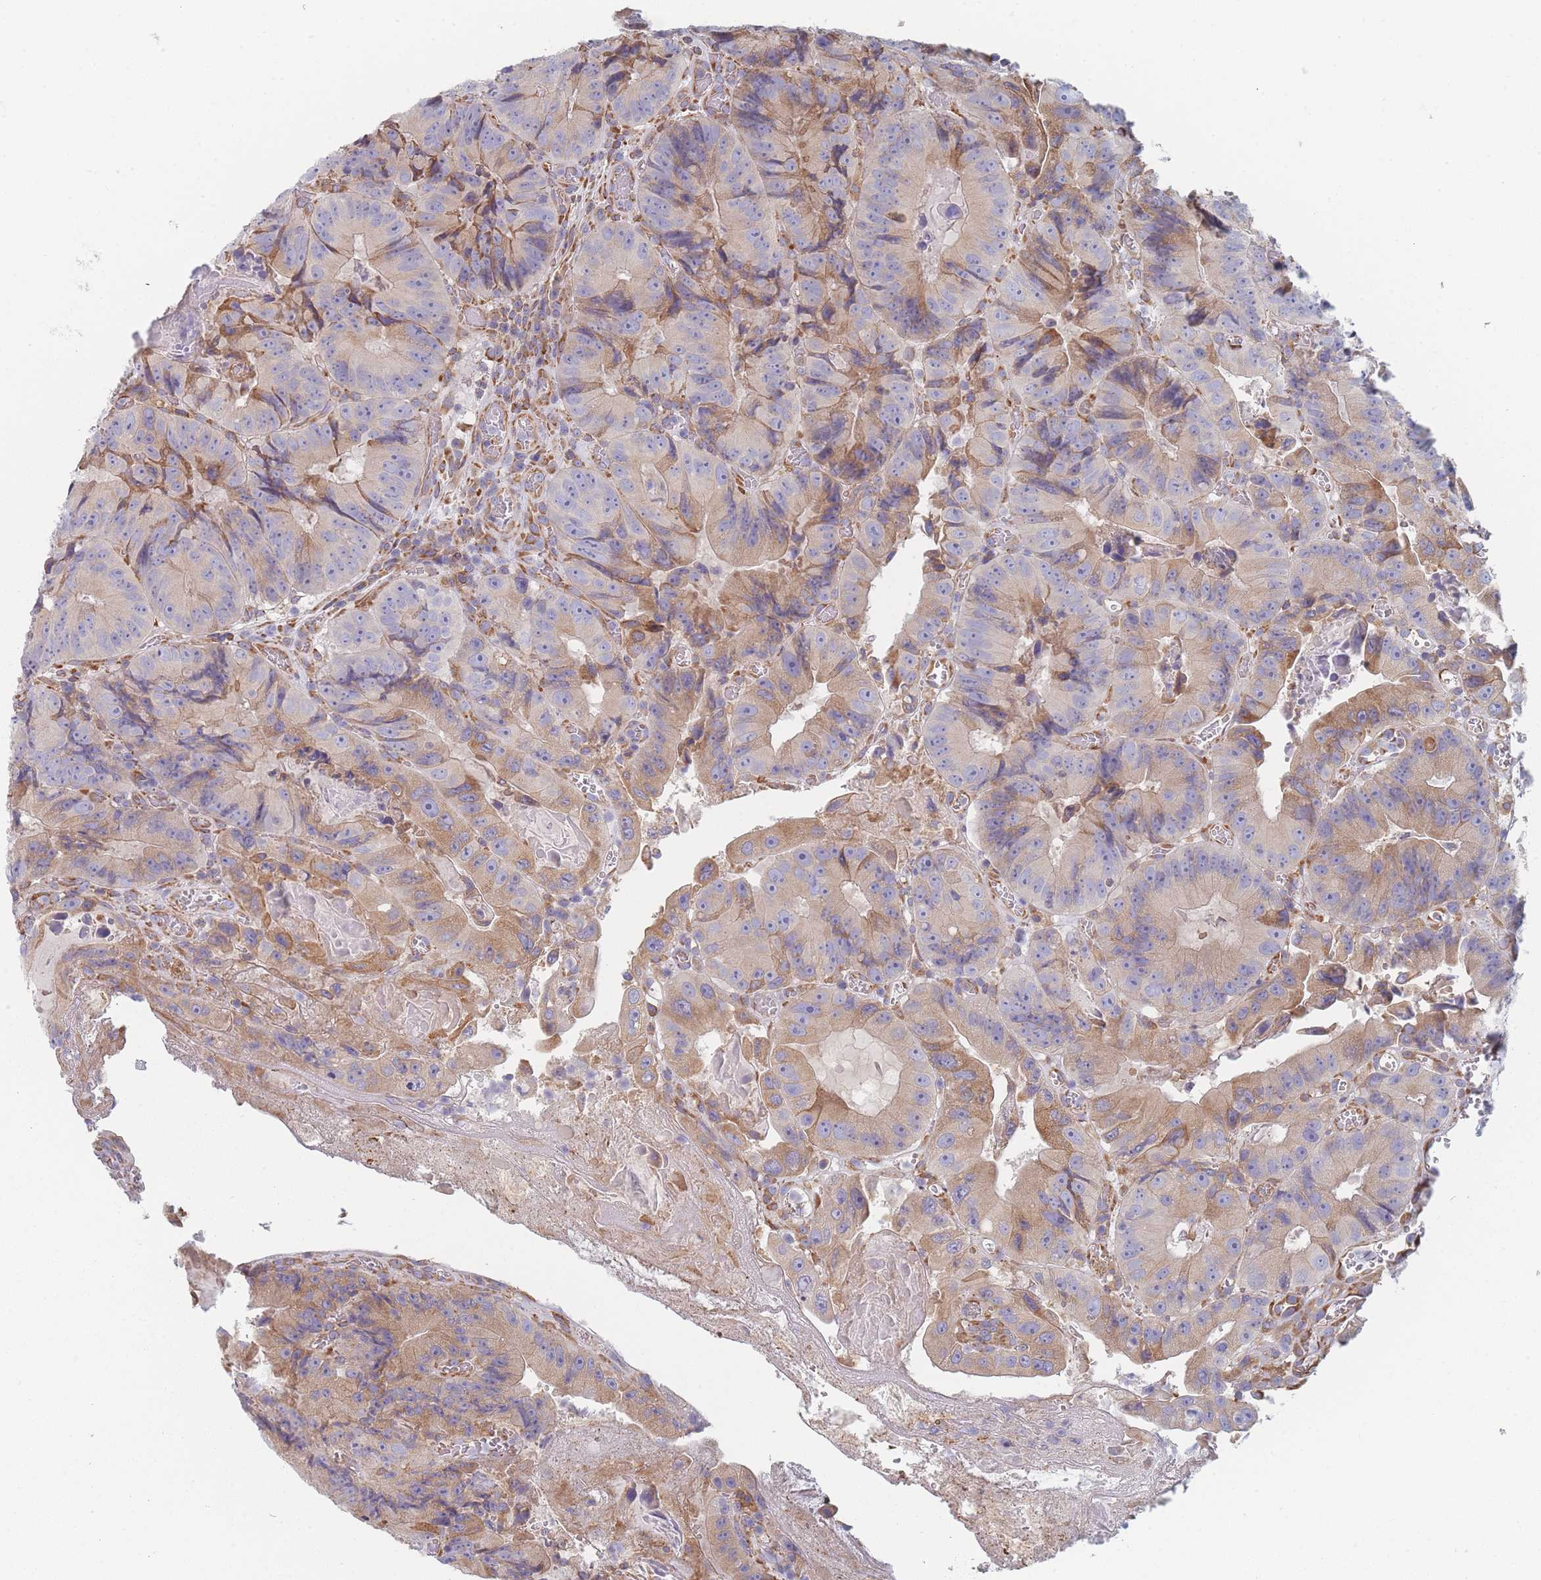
{"staining": {"intensity": "moderate", "quantity": "25%-75%", "location": "cytoplasmic/membranous"}, "tissue": "colorectal cancer", "cell_type": "Tumor cells", "image_type": "cancer", "snomed": [{"axis": "morphology", "description": "Adenocarcinoma, NOS"}, {"axis": "topography", "description": "Colon"}], "caption": "Moderate cytoplasmic/membranous staining is present in approximately 25%-75% of tumor cells in colorectal cancer (adenocarcinoma).", "gene": "OR7C2", "patient": {"sex": "female", "age": 86}}